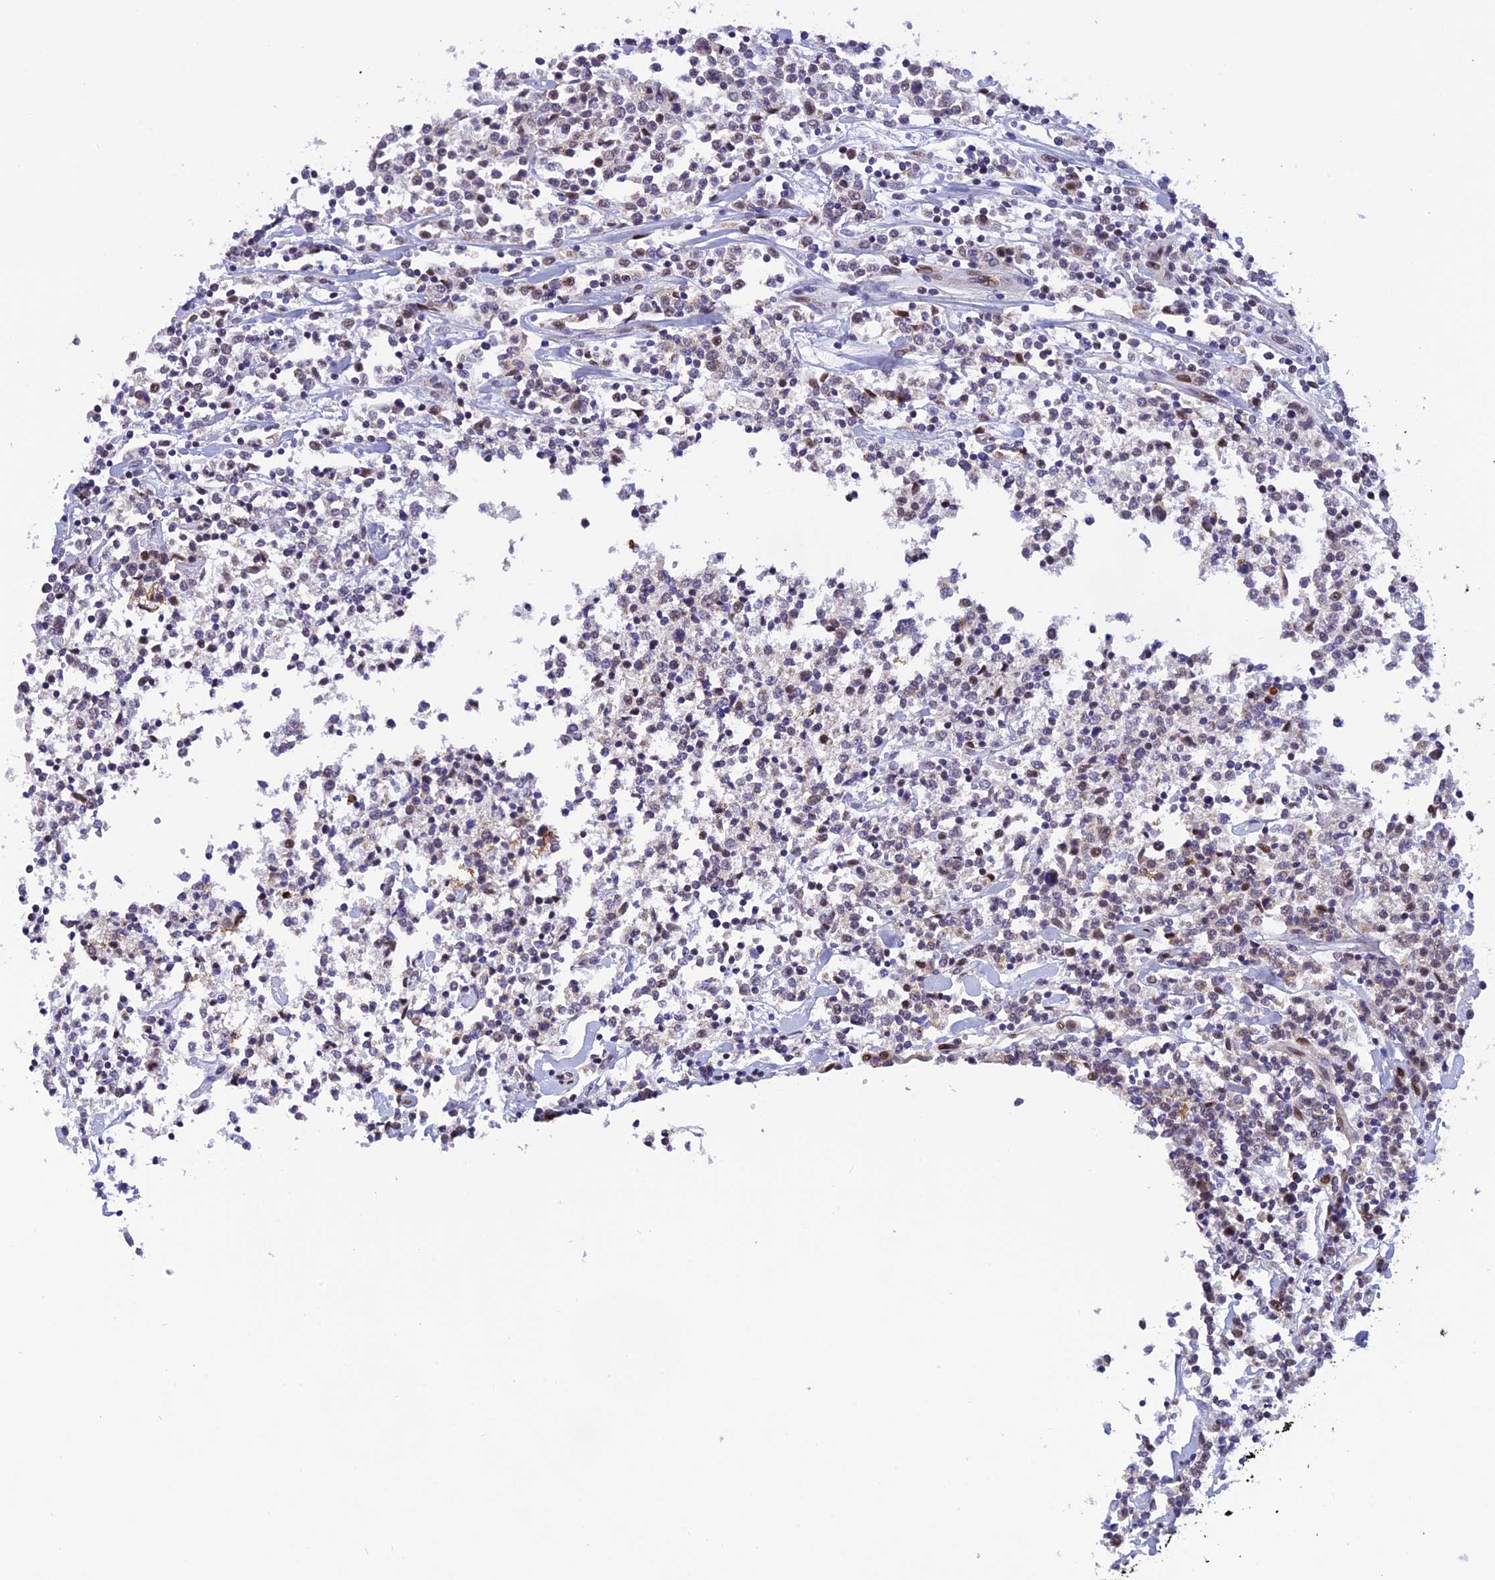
{"staining": {"intensity": "negative", "quantity": "none", "location": "none"}, "tissue": "lymphoma", "cell_type": "Tumor cells", "image_type": "cancer", "snomed": [{"axis": "morphology", "description": "Malignant lymphoma, non-Hodgkin's type, Low grade"}, {"axis": "topography", "description": "Small intestine"}], "caption": "Immunohistochemical staining of human malignant lymphoma, non-Hodgkin's type (low-grade) demonstrates no significant expression in tumor cells. (Stains: DAB IHC with hematoxylin counter stain, Microscopy: brightfield microscopy at high magnification).", "gene": "WDR55", "patient": {"sex": "female", "age": 59}}